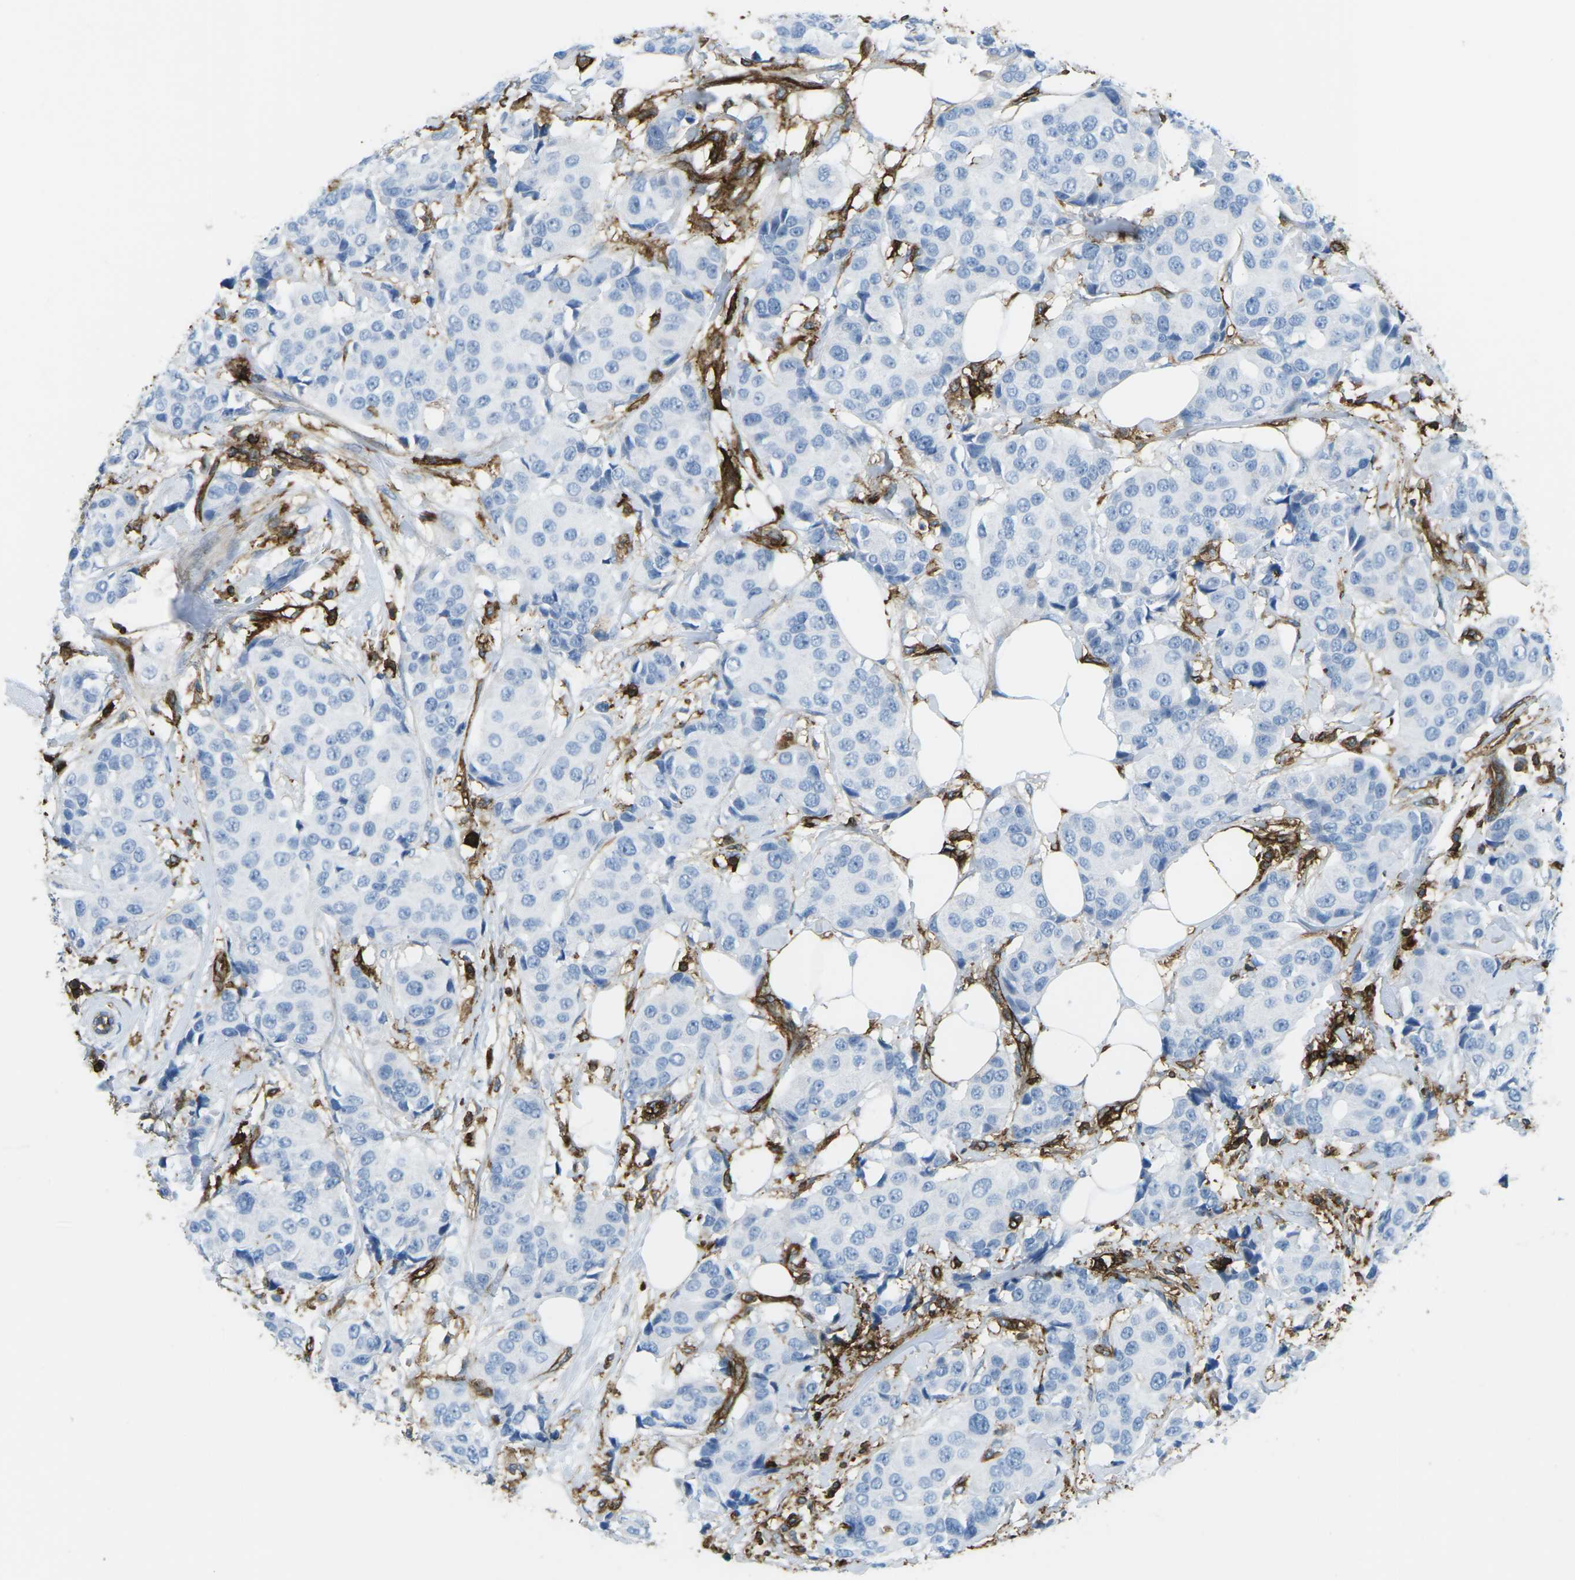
{"staining": {"intensity": "negative", "quantity": "none", "location": "none"}, "tissue": "breast cancer", "cell_type": "Tumor cells", "image_type": "cancer", "snomed": [{"axis": "morphology", "description": "Normal tissue, NOS"}, {"axis": "morphology", "description": "Duct carcinoma"}, {"axis": "topography", "description": "Breast"}], "caption": "This is an immunohistochemistry (IHC) histopathology image of breast invasive ductal carcinoma. There is no staining in tumor cells.", "gene": "HLA-B", "patient": {"sex": "female", "age": 39}}